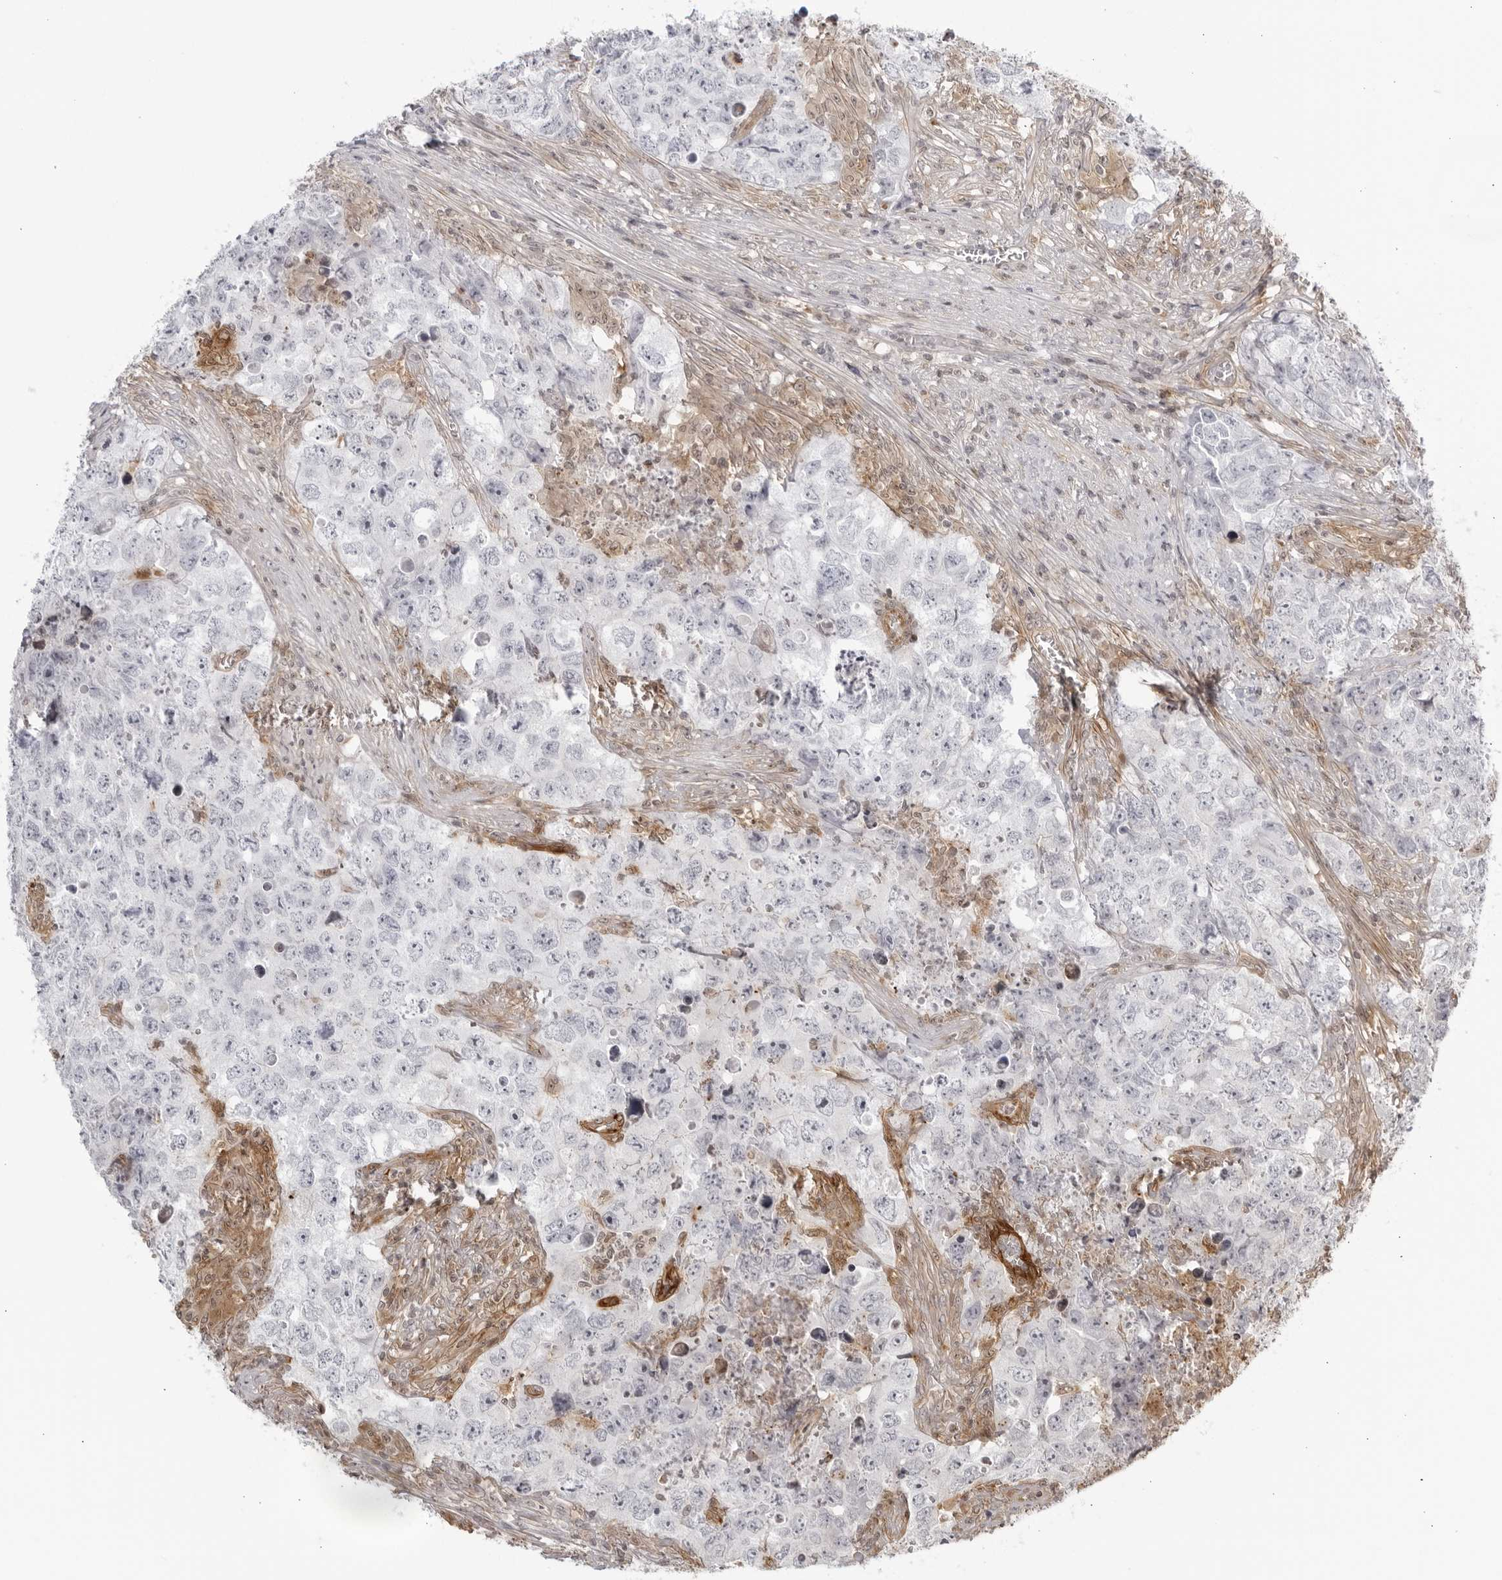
{"staining": {"intensity": "negative", "quantity": "none", "location": "none"}, "tissue": "testis cancer", "cell_type": "Tumor cells", "image_type": "cancer", "snomed": [{"axis": "morphology", "description": "Seminoma, NOS"}, {"axis": "morphology", "description": "Carcinoma, Embryonal, NOS"}, {"axis": "topography", "description": "Testis"}], "caption": "Immunohistochemistry (IHC) image of neoplastic tissue: embryonal carcinoma (testis) stained with DAB (3,3'-diaminobenzidine) exhibits no significant protein expression in tumor cells. (DAB (3,3'-diaminobenzidine) immunohistochemistry visualized using brightfield microscopy, high magnification).", "gene": "TCF21", "patient": {"sex": "male", "age": 43}}